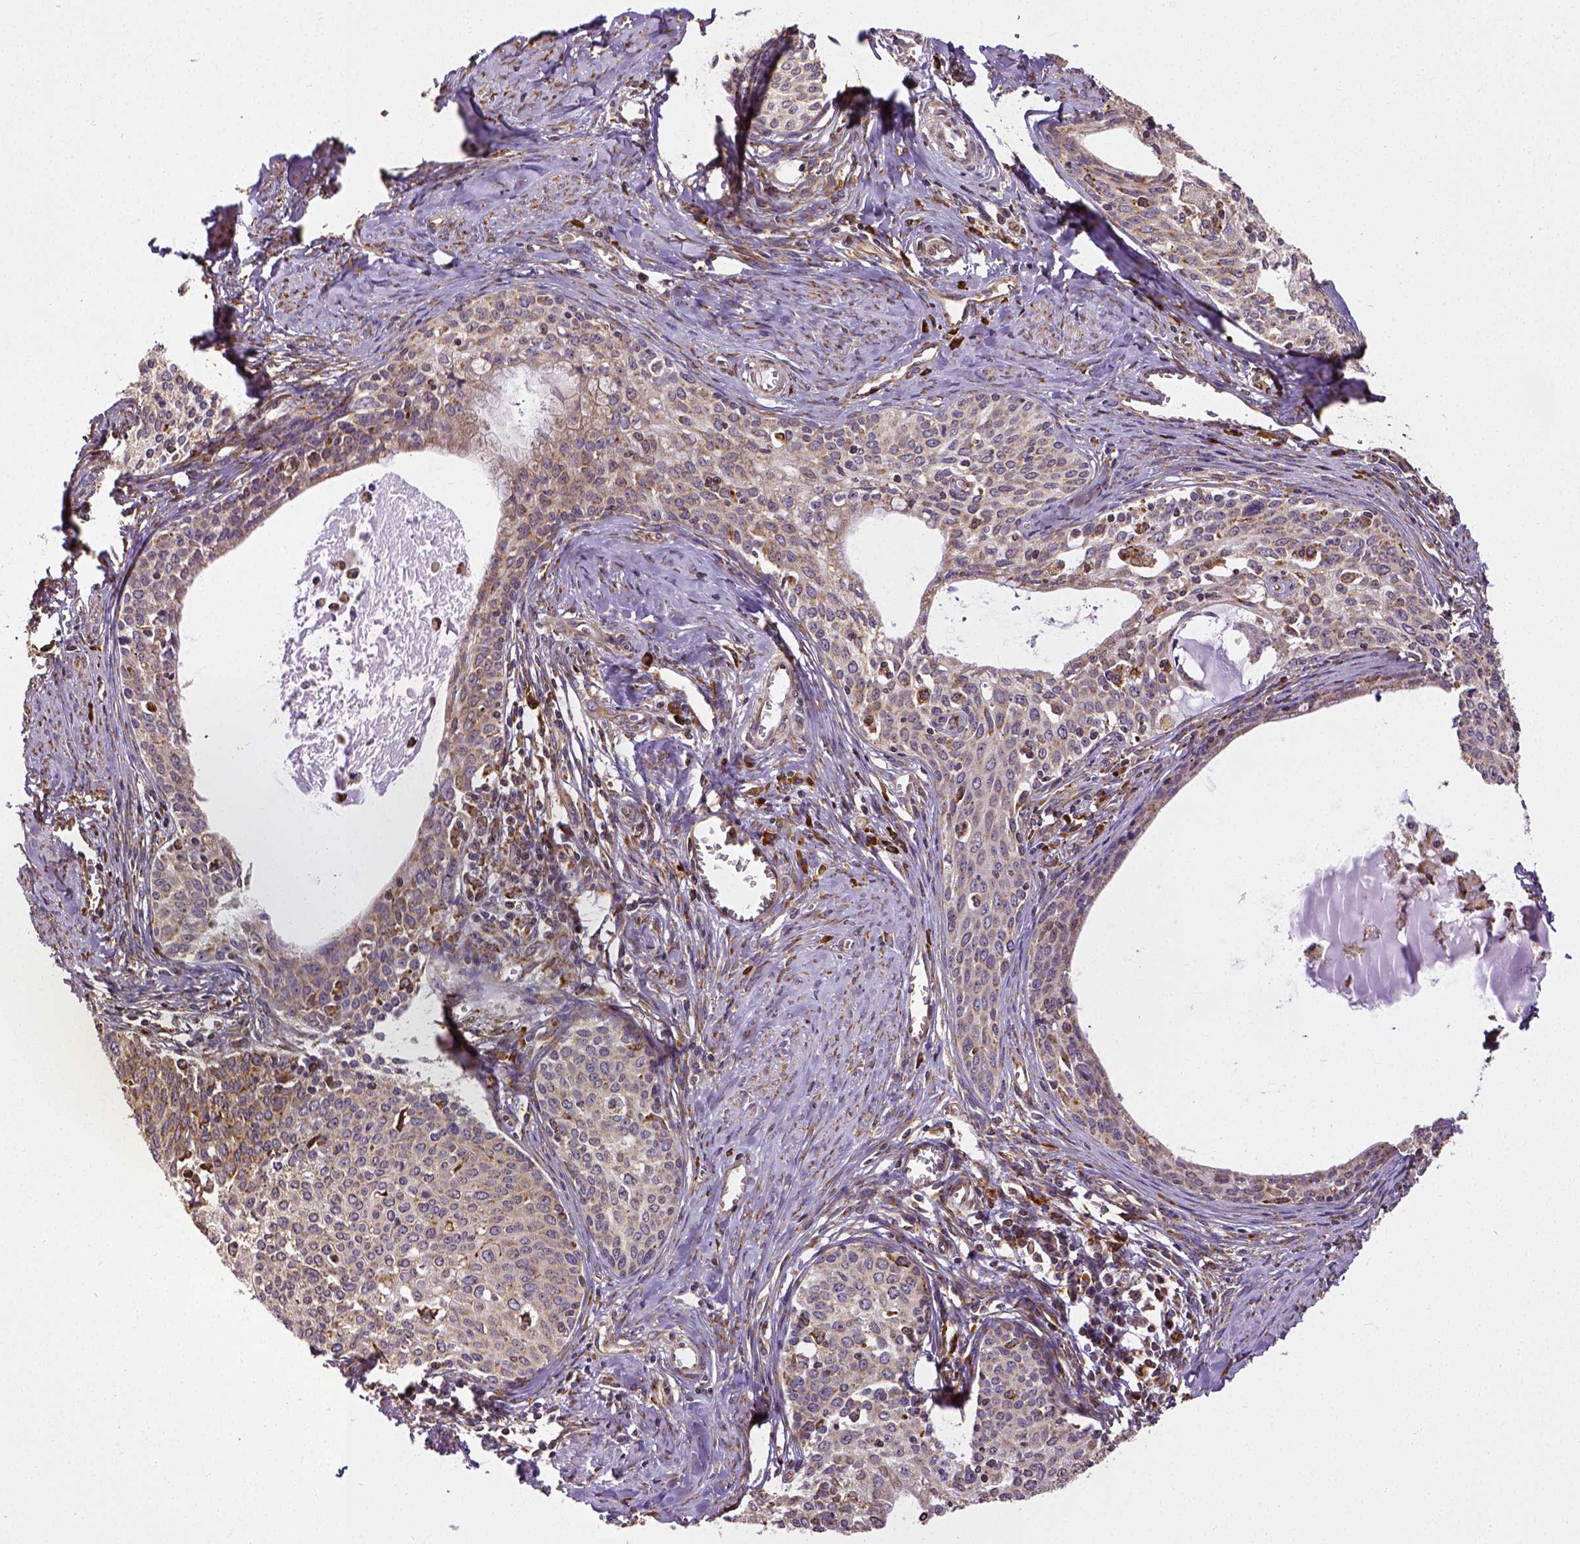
{"staining": {"intensity": "weak", "quantity": "25%-75%", "location": "cytoplasmic/membranous"}, "tissue": "cervical cancer", "cell_type": "Tumor cells", "image_type": "cancer", "snomed": [{"axis": "morphology", "description": "Squamous cell carcinoma, NOS"}, {"axis": "morphology", "description": "Adenocarcinoma, NOS"}, {"axis": "topography", "description": "Cervix"}], "caption": "There is low levels of weak cytoplasmic/membranous expression in tumor cells of cervical adenocarcinoma, as demonstrated by immunohistochemical staining (brown color).", "gene": "MTDH", "patient": {"sex": "female", "age": 52}}